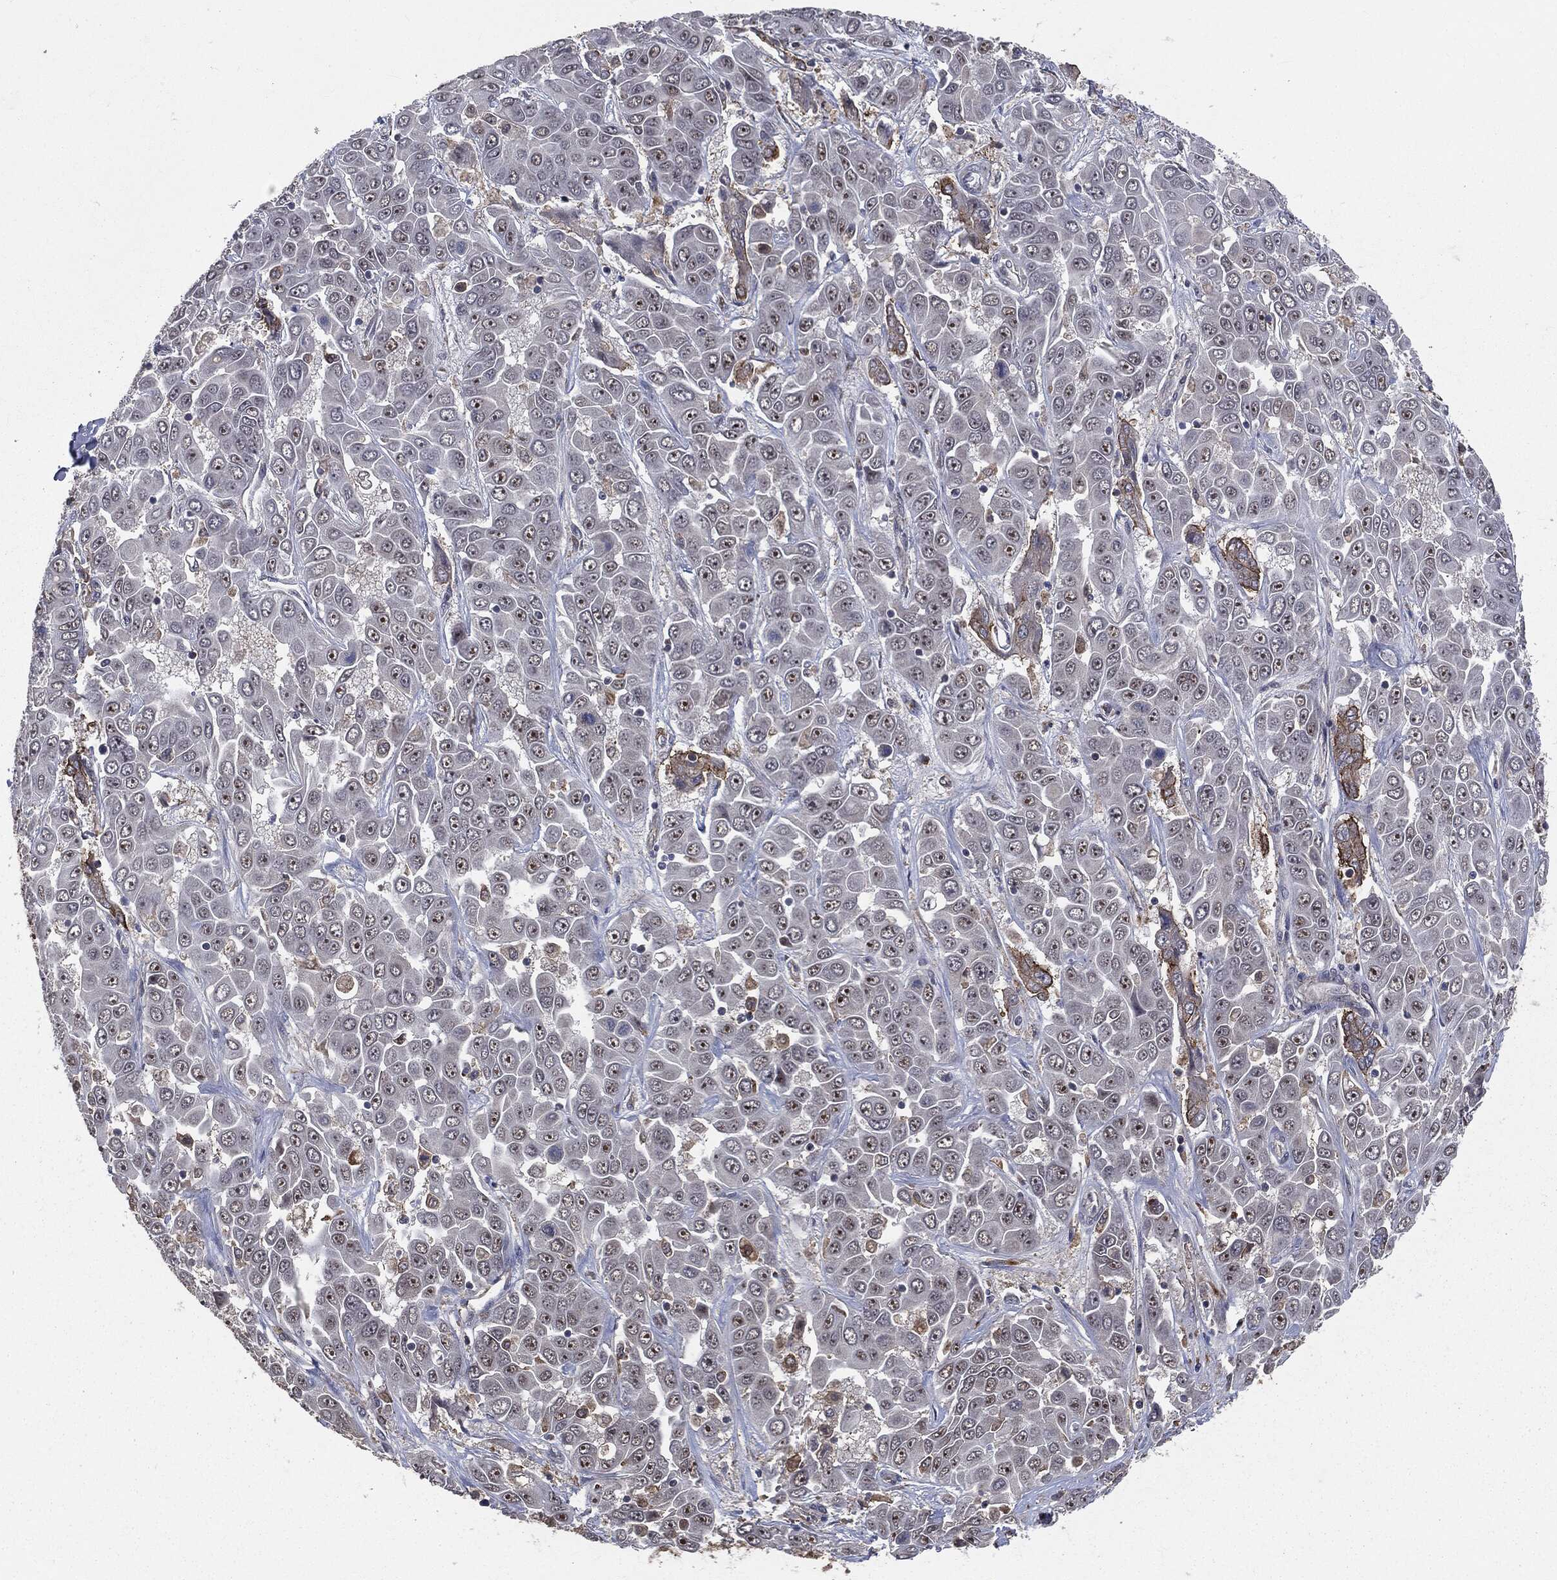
{"staining": {"intensity": "moderate", "quantity": ">75%", "location": "nuclear"}, "tissue": "liver cancer", "cell_type": "Tumor cells", "image_type": "cancer", "snomed": [{"axis": "morphology", "description": "Cholangiocarcinoma"}, {"axis": "topography", "description": "Liver"}], "caption": "Immunohistochemical staining of liver cancer (cholangiocarcinoma) exhibits moderate nuclear protein positivity in about >75% of tumor cells.", "gene": "TRMT1L", "patient": {"sex": "female", "age": 52}}